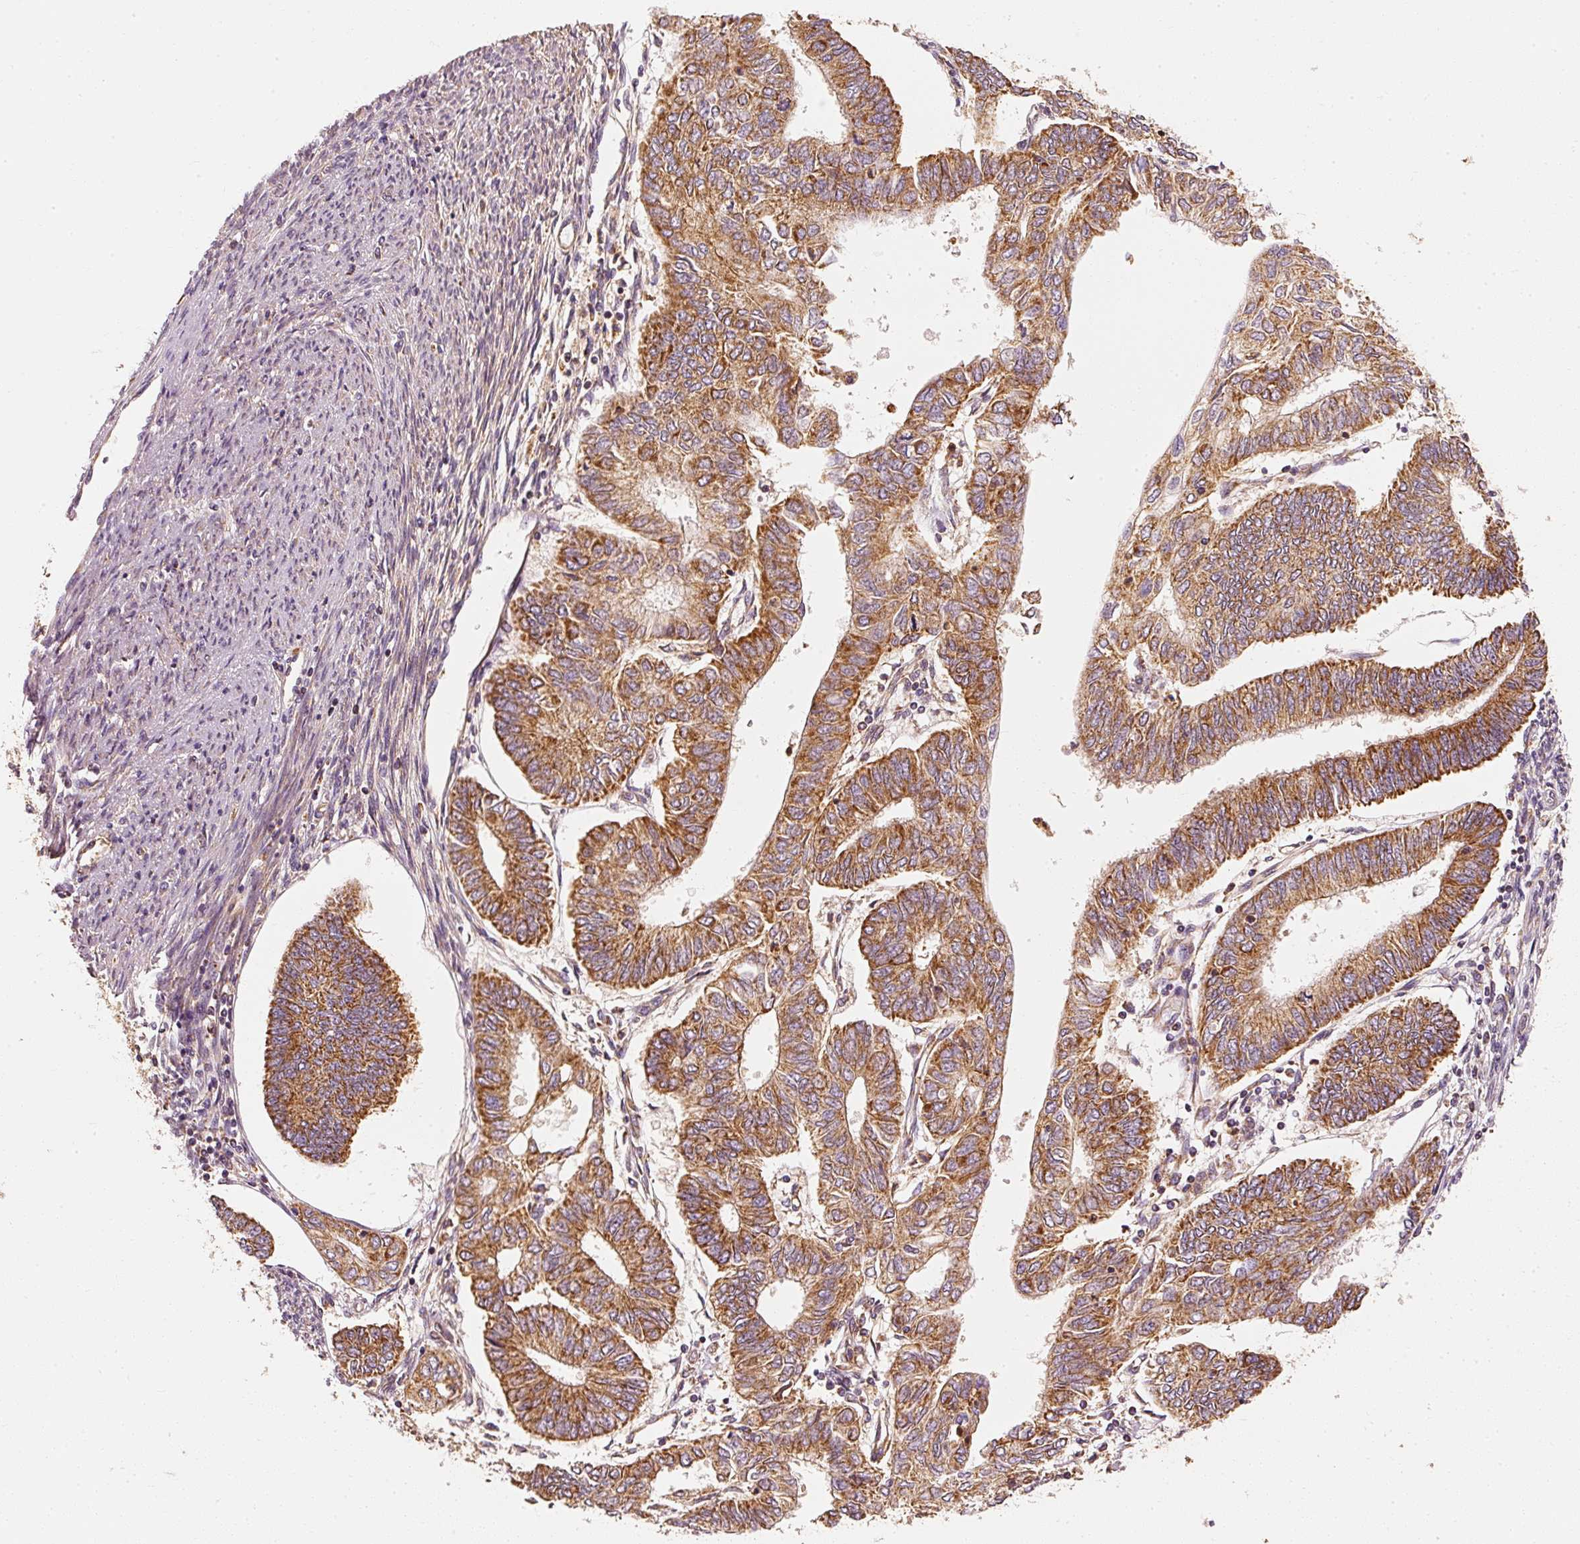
{"staining": {"intensity": "strong", "quantity": ">75%", "location": "cytoplasmic/membranous"}, "tissue": "endometrial cancer", "cell_type": "Tumor cells", "image_type": "cancer", "snomed": [{"axis": "morphology", "description": "Adenocarcinoma, NOS"}, {"axis": "topography", "description": "Endometrium"}], "caption": "About >75% of tumor cells in human adenocarcinoma (endometrial) display strong cytoplasmic/membranous protein positivity as visualized by brown immunohistochemical staining.", "gene": "TOMM40", "patient": {"sex": "female", "age": 68}}